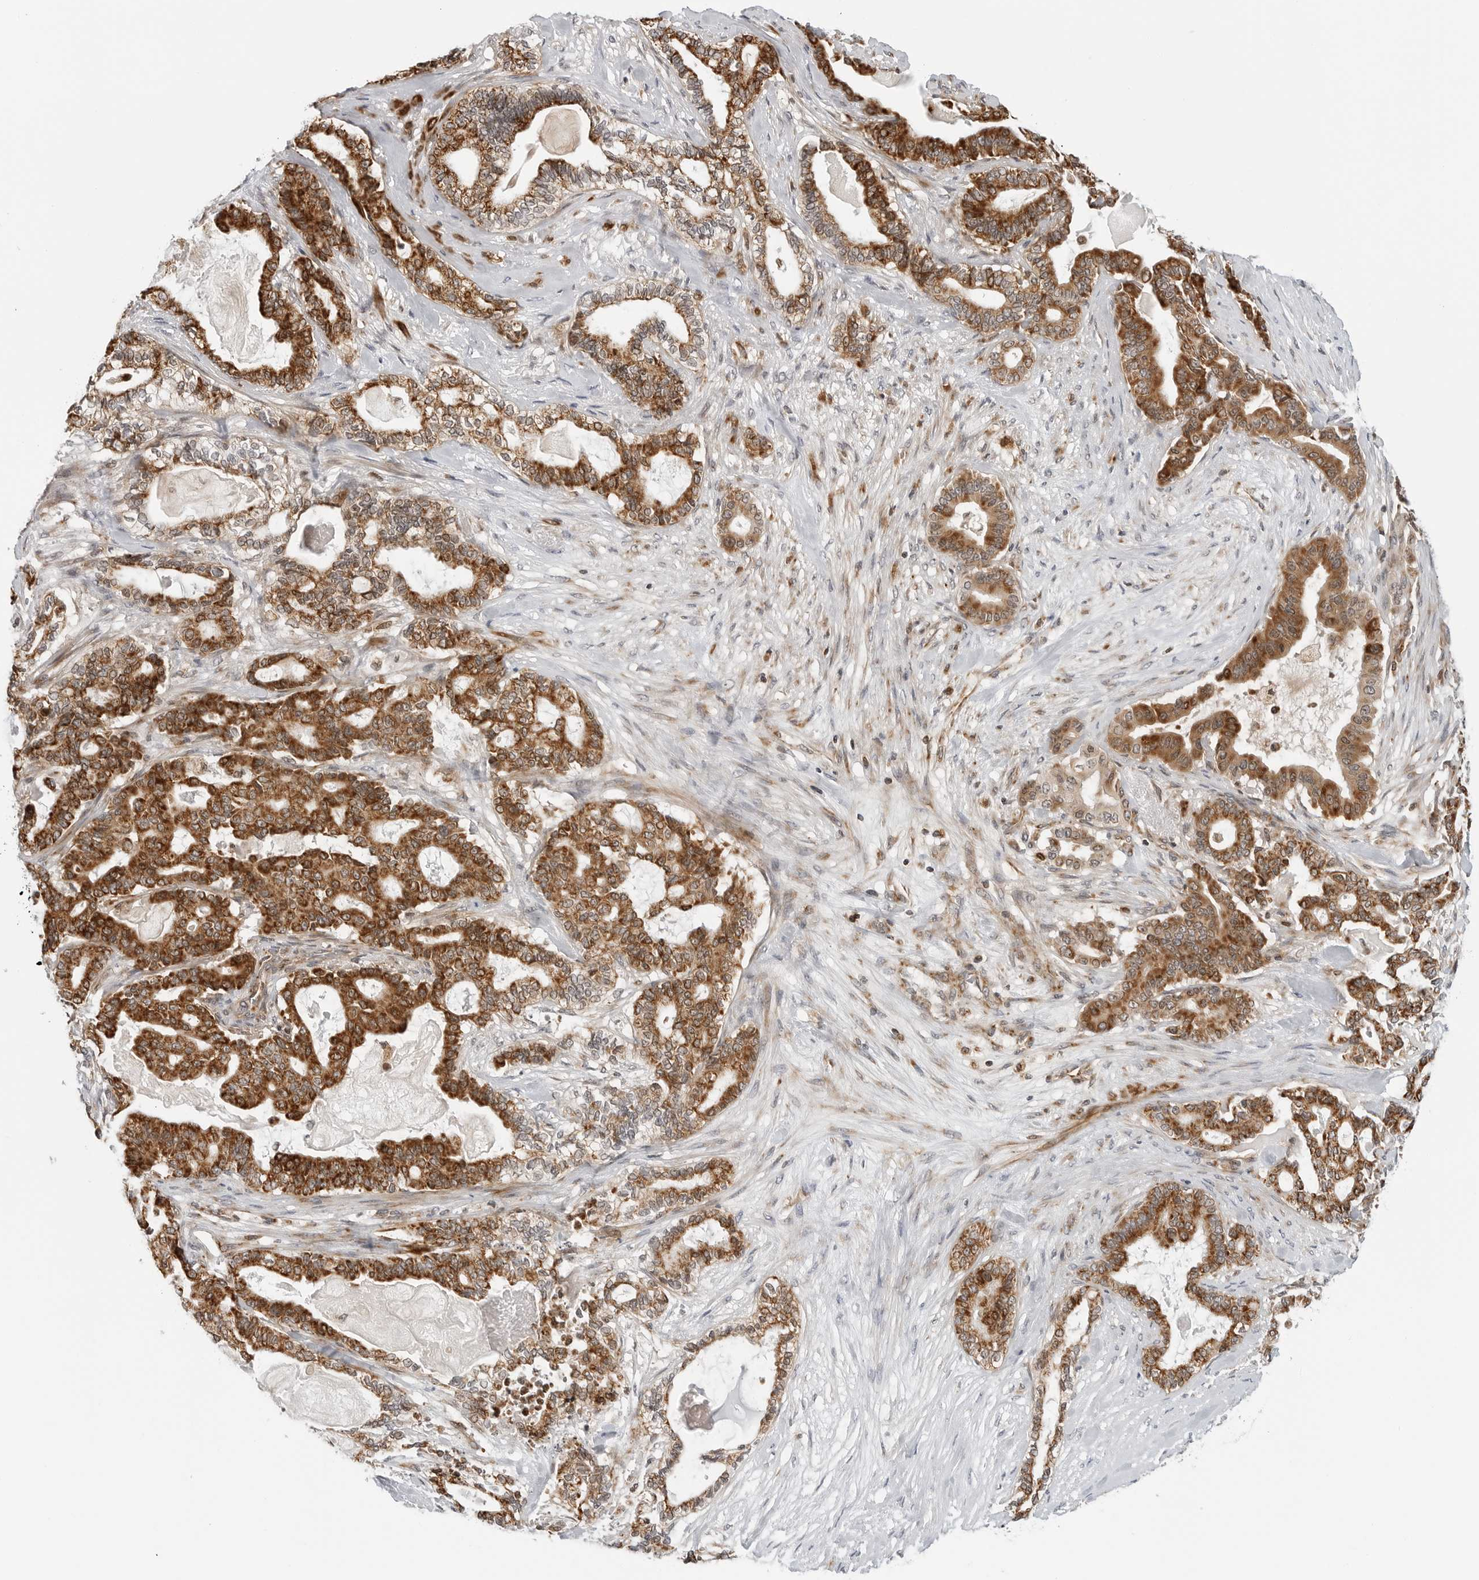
{"staining": {"intensity": "strong", "quantity": ">75%", "location": "cytoplasmic/membranous"}, "tissue": "pancreatic cancer", "cell_type": "Tumor cells", "image_type": "cancer", "snomed": [{"axis": "morphology", "description": "Adenocarcinoma, NOS"}, {"axis": "topography", "description": "Pancreas"}], "caption": "Pancreatic cancer (adenocarcinoma) stained with a brown dye displays strong cytoplasmic/membranous positive expression in approximately >75% of tumor cells.", "gene": "PEX2", "patient": {"sex": "male", "age": 63}}